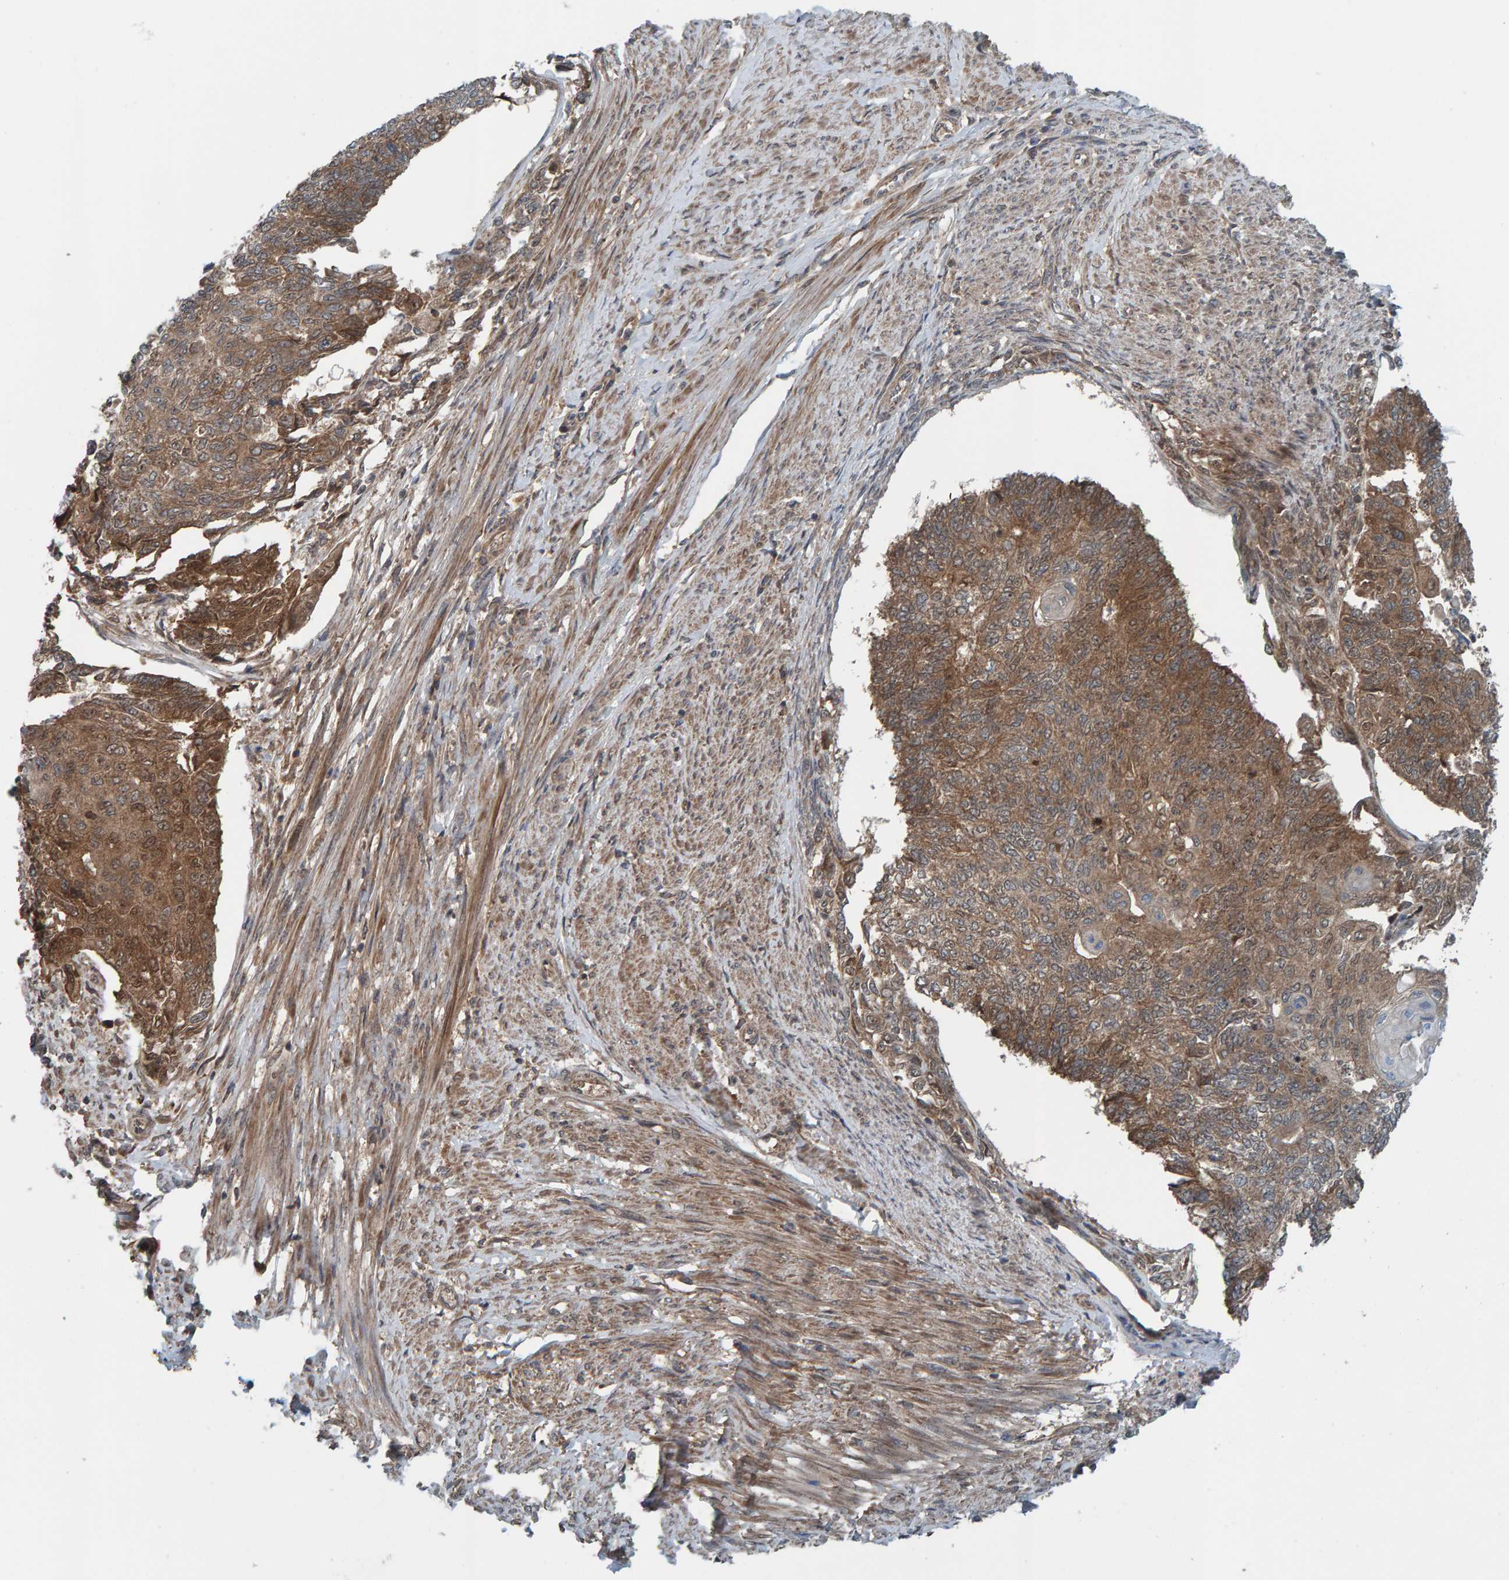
{"staining": {"intensity": "moderate", "quantity": ">75%", "location": "cytoplasmic/membranous"}, "tissue": "endometrial cancer", "cell_type": "Tumor cells", "image_type": "cancer", "snomed": [{"axis": "morphology", "description": "Adenocarcinoma, NOS"}, {"axis": "topography", "description": "Endometrium"}], "caption": "Endometrial cancer was stained to show a protein in brown. There is medium levels of moderate cytoplasmic/membranous positivity in approximately >75% of tumor cells.", "gene": "CUEDC1", "patient": {"sex": "female", "age": 32}}